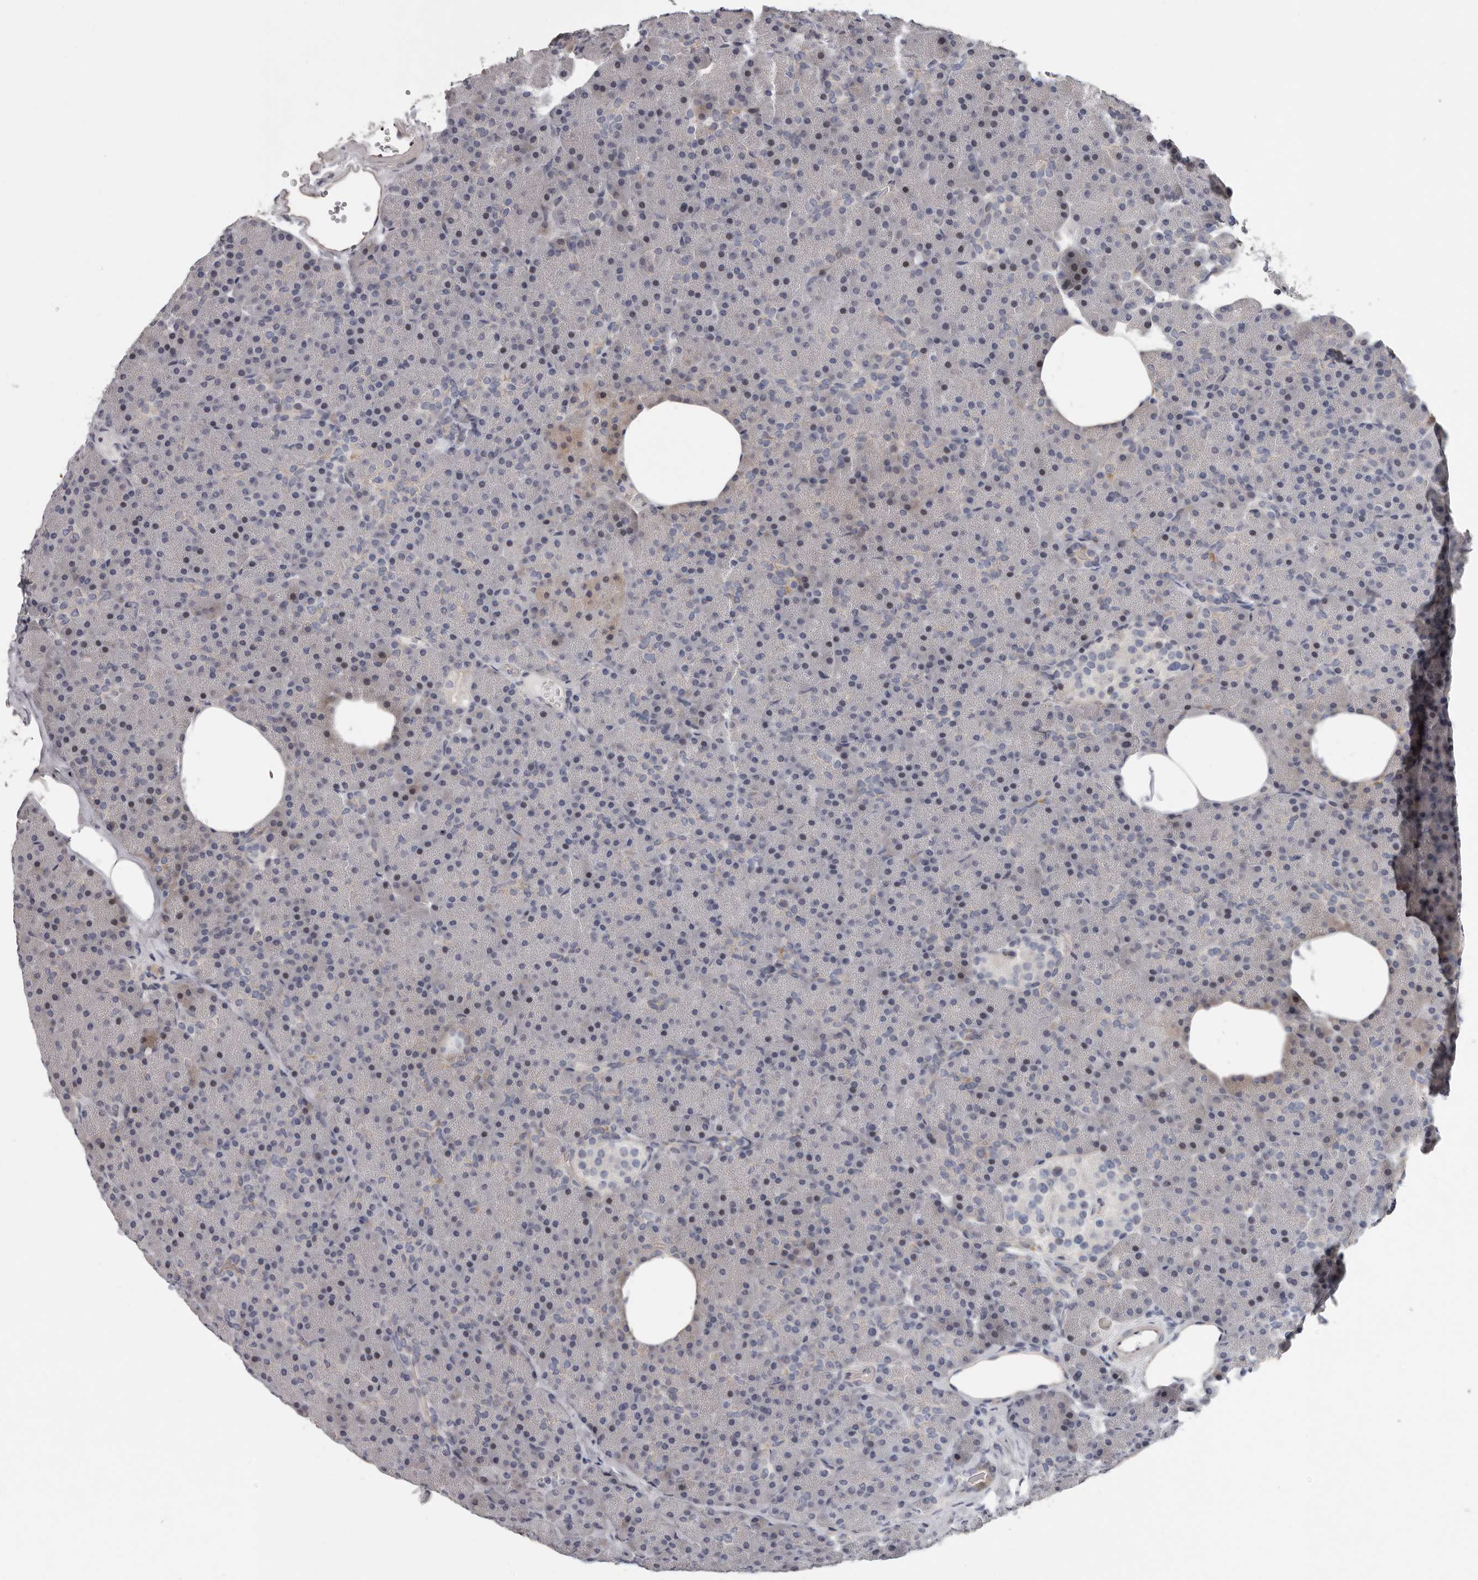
{"staining": {"intensity": "negative", "quantity": "none", "location": "none"}, "tissue": "pancreas", "cell_type": "Exocrine glandular cells", "image_type": "normal", "snomed": [{"axis": "morphology", "description": "Normal tissue, NOS"}, {"axis": "morphology", "description": "Carcinoid, malignant, NOS"}, {"axis": "topography", "description": "Pancreas"}], "caption": "Exocrine glandular cells are negative for brown protein staining in unremarkable pancreas. The staining was performed using DAB to visualize the protein expression in brown, while the nuclei were stained in blue with hematoxylin (Magnification: 20x).", "gene": "RNF217", "patient": {"sex": "female", "age": 35}}